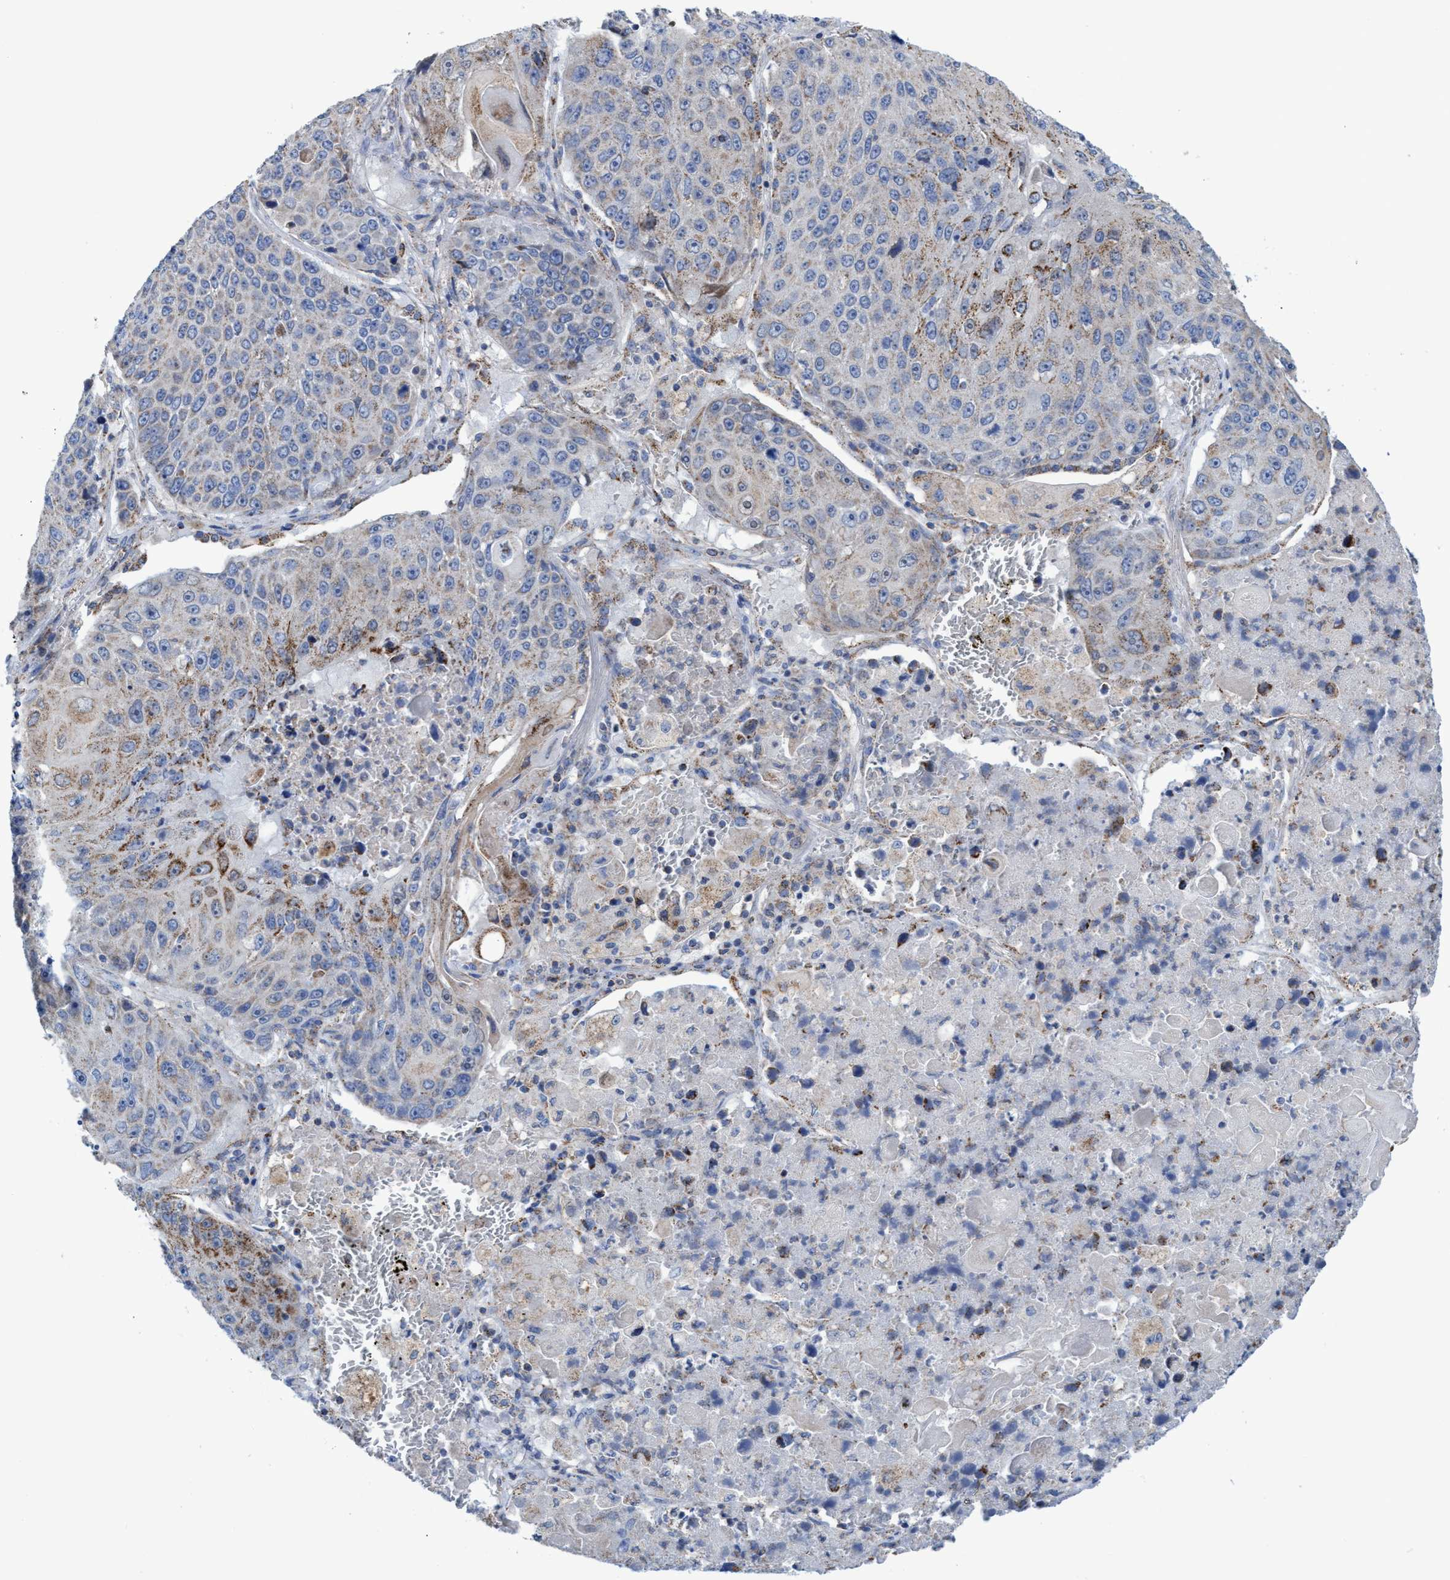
{"staining": {"intensity": "moderate", "quantity": "<25%", "location": "cytoplasmic/membranous"}, "tissue": "lung cancer", "cell_type": "Tumor cells", "image_type": "cancer", "snomed": [{"axis": "morphology", "description": "Squamous cell carcinoma, NOS"}, {"axis": "topography", "description": "Lung"}], "caption": "The immunohistochemical stain labels moderate cytoplasmic/membranous expression in tumor cells of lung cancer (squamous cell carcinoma) tissue.", "gene": "ZNF750", "patient": {"sex": "male", "age": 61}}